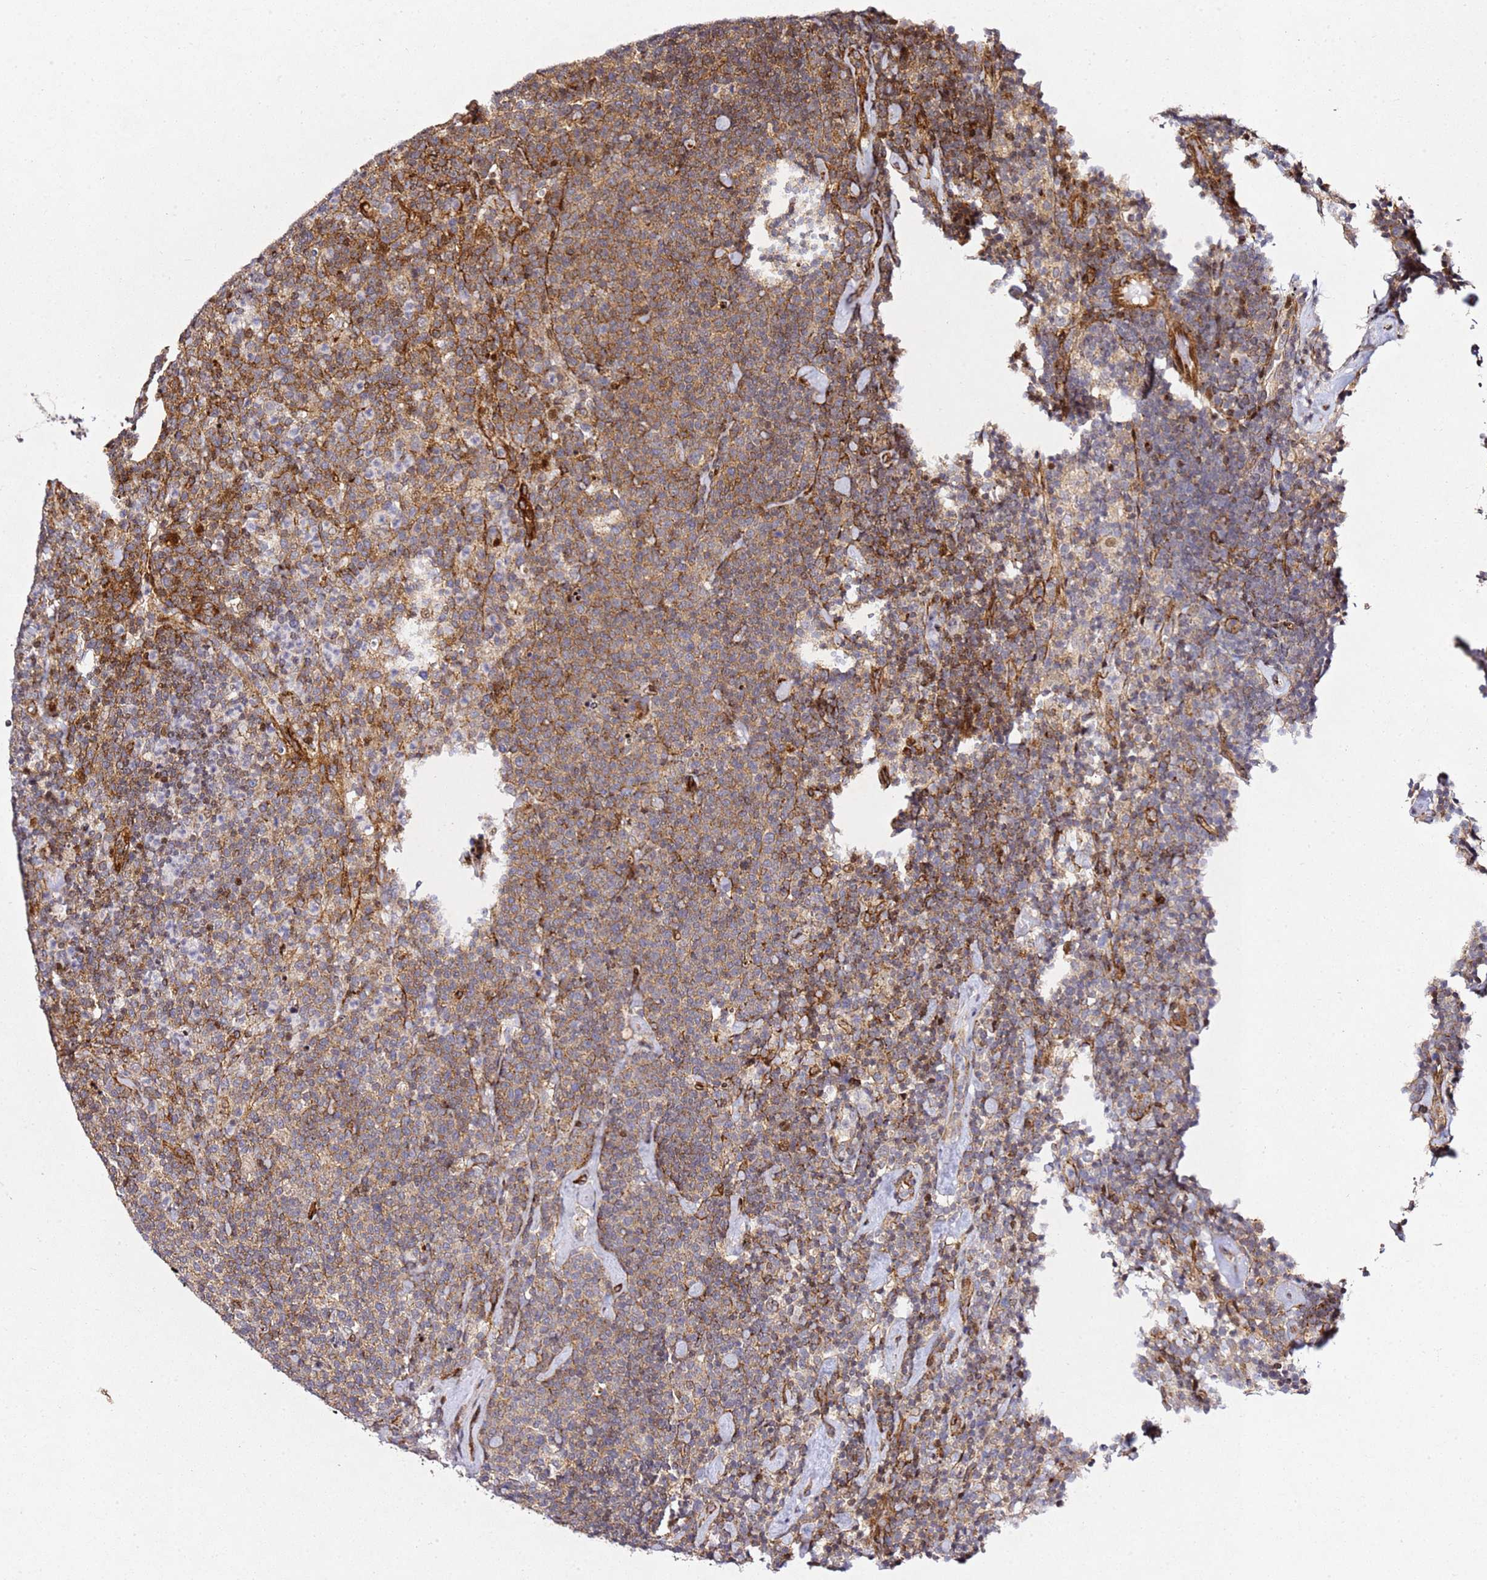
{"staining": {"intensity": "moderate", "quantity": ">75%", "location": "cytoplasmic/membranous"}, "tissue": "lymphoma", "cell_type": "Tumor cells", "image_type": "cancer", "snomed": [{"axis": "morphology", "description": "Malignant lymphoma, non-Hodgkin's type, High grade"}, {"axis": "topography", "description": "Lymph node"}], "caption": "The immunohistochemical stain shows moderate cytoplasmic/membranous positivity in tumor cells of high-grade malignant lymphoma, non-Hodgkin's type tissue.", "gene": "ZNF296", "patient": {"sex": "male", "age": 61}}